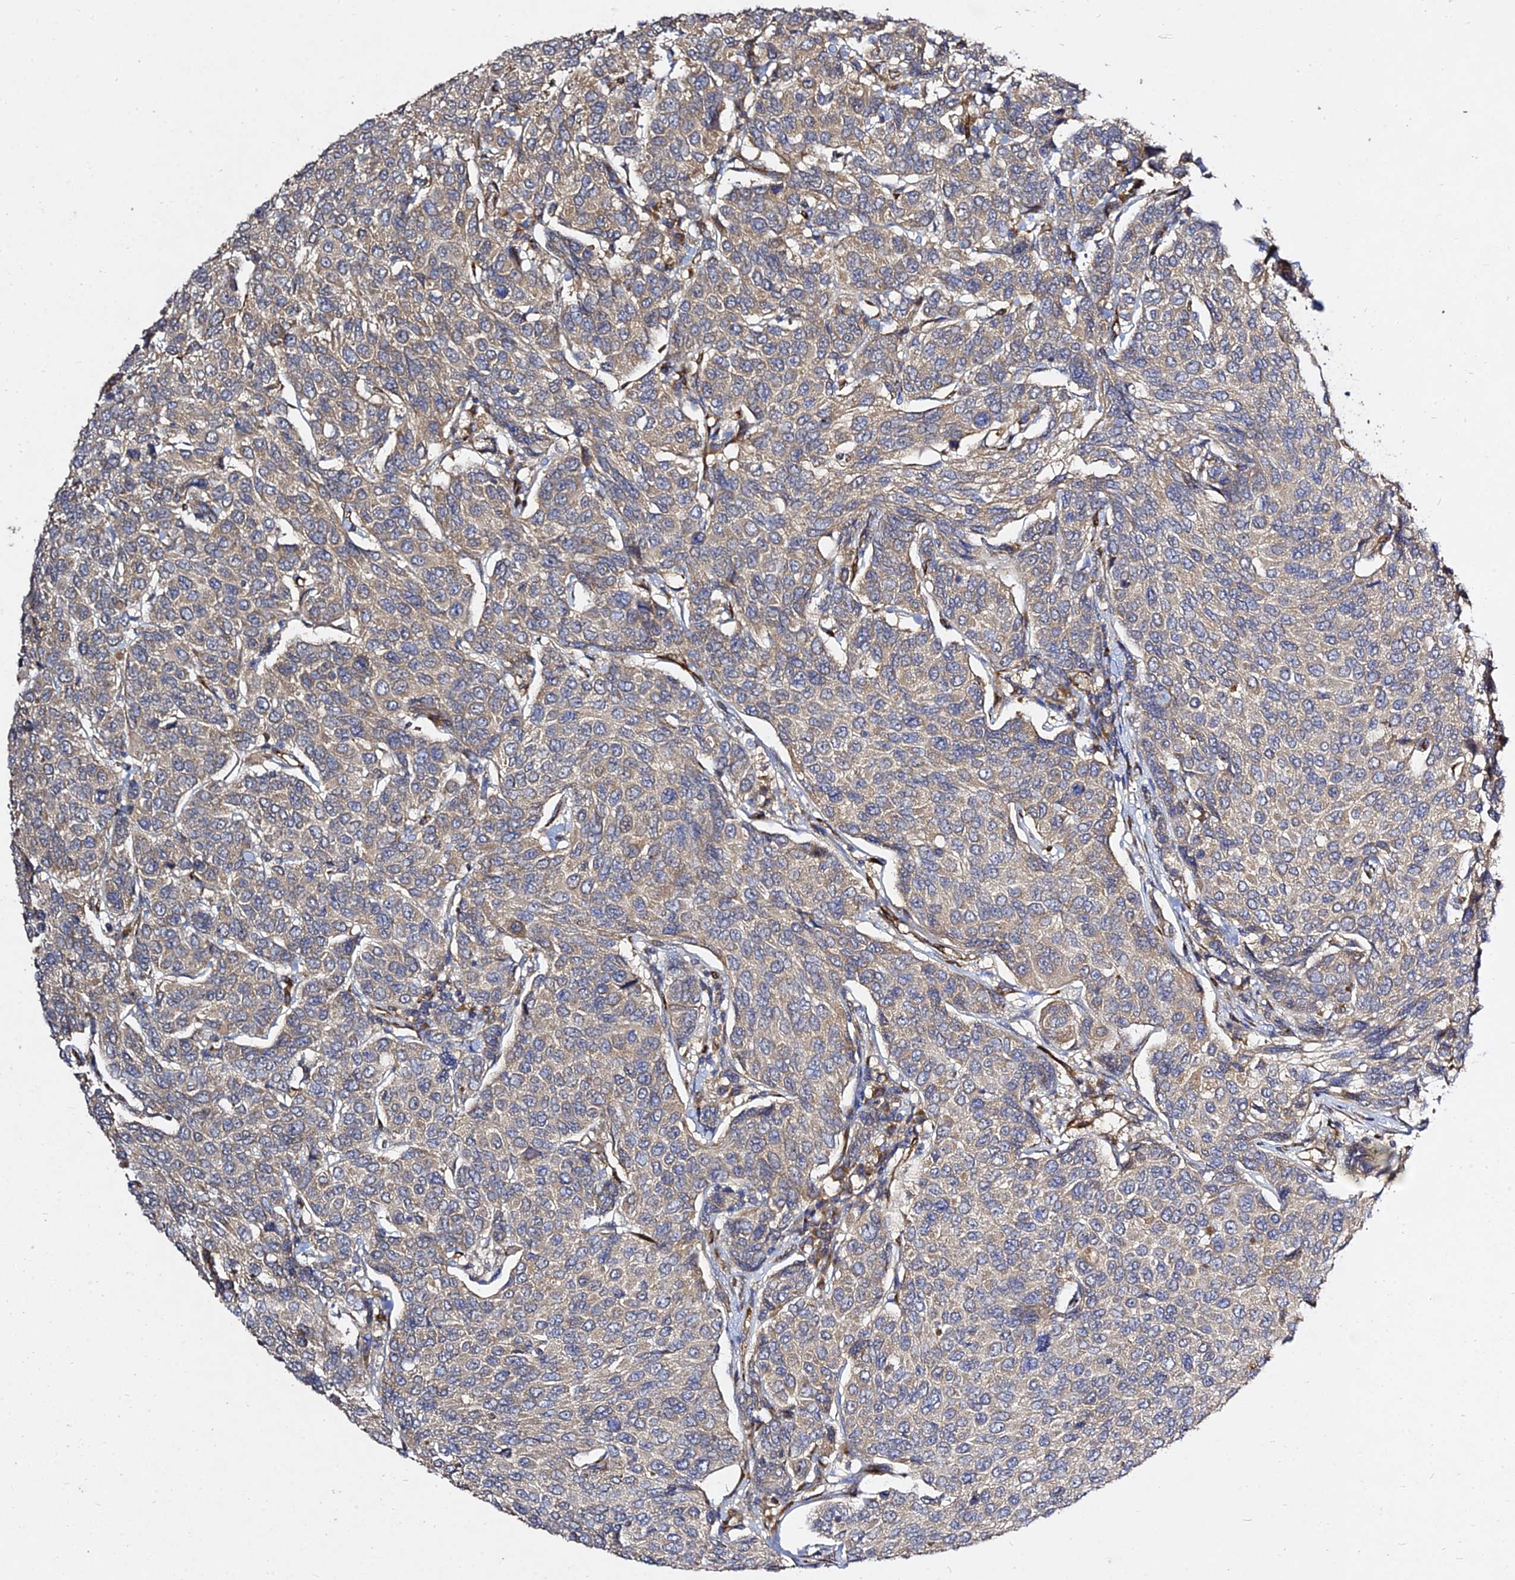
{"staining": {"intensity": "weak", "quantity": "25%-75%", "location": "cytoplasmic/membranous"}, "tissue": "breast cancer", "cell_type": "Tumor cells", "image_type": "cancer", "snomed": [{"axis": "morphology", "description": "Duct carcinoma"}, {"axis": "topography", "description": "Breast"}], "caption": "Immunohistochemistry histopathology image of neoplastic tissue: breast cancer stained using immunohistochemistry reveals low levels of weak protein expression localized specifically in the cytoplasmic/membranous of tumor cells, appearing as a cytoplasmic/membranous brown color.", "gene": "GRTP1", "patient": {"sex": "female", "age": 55}}